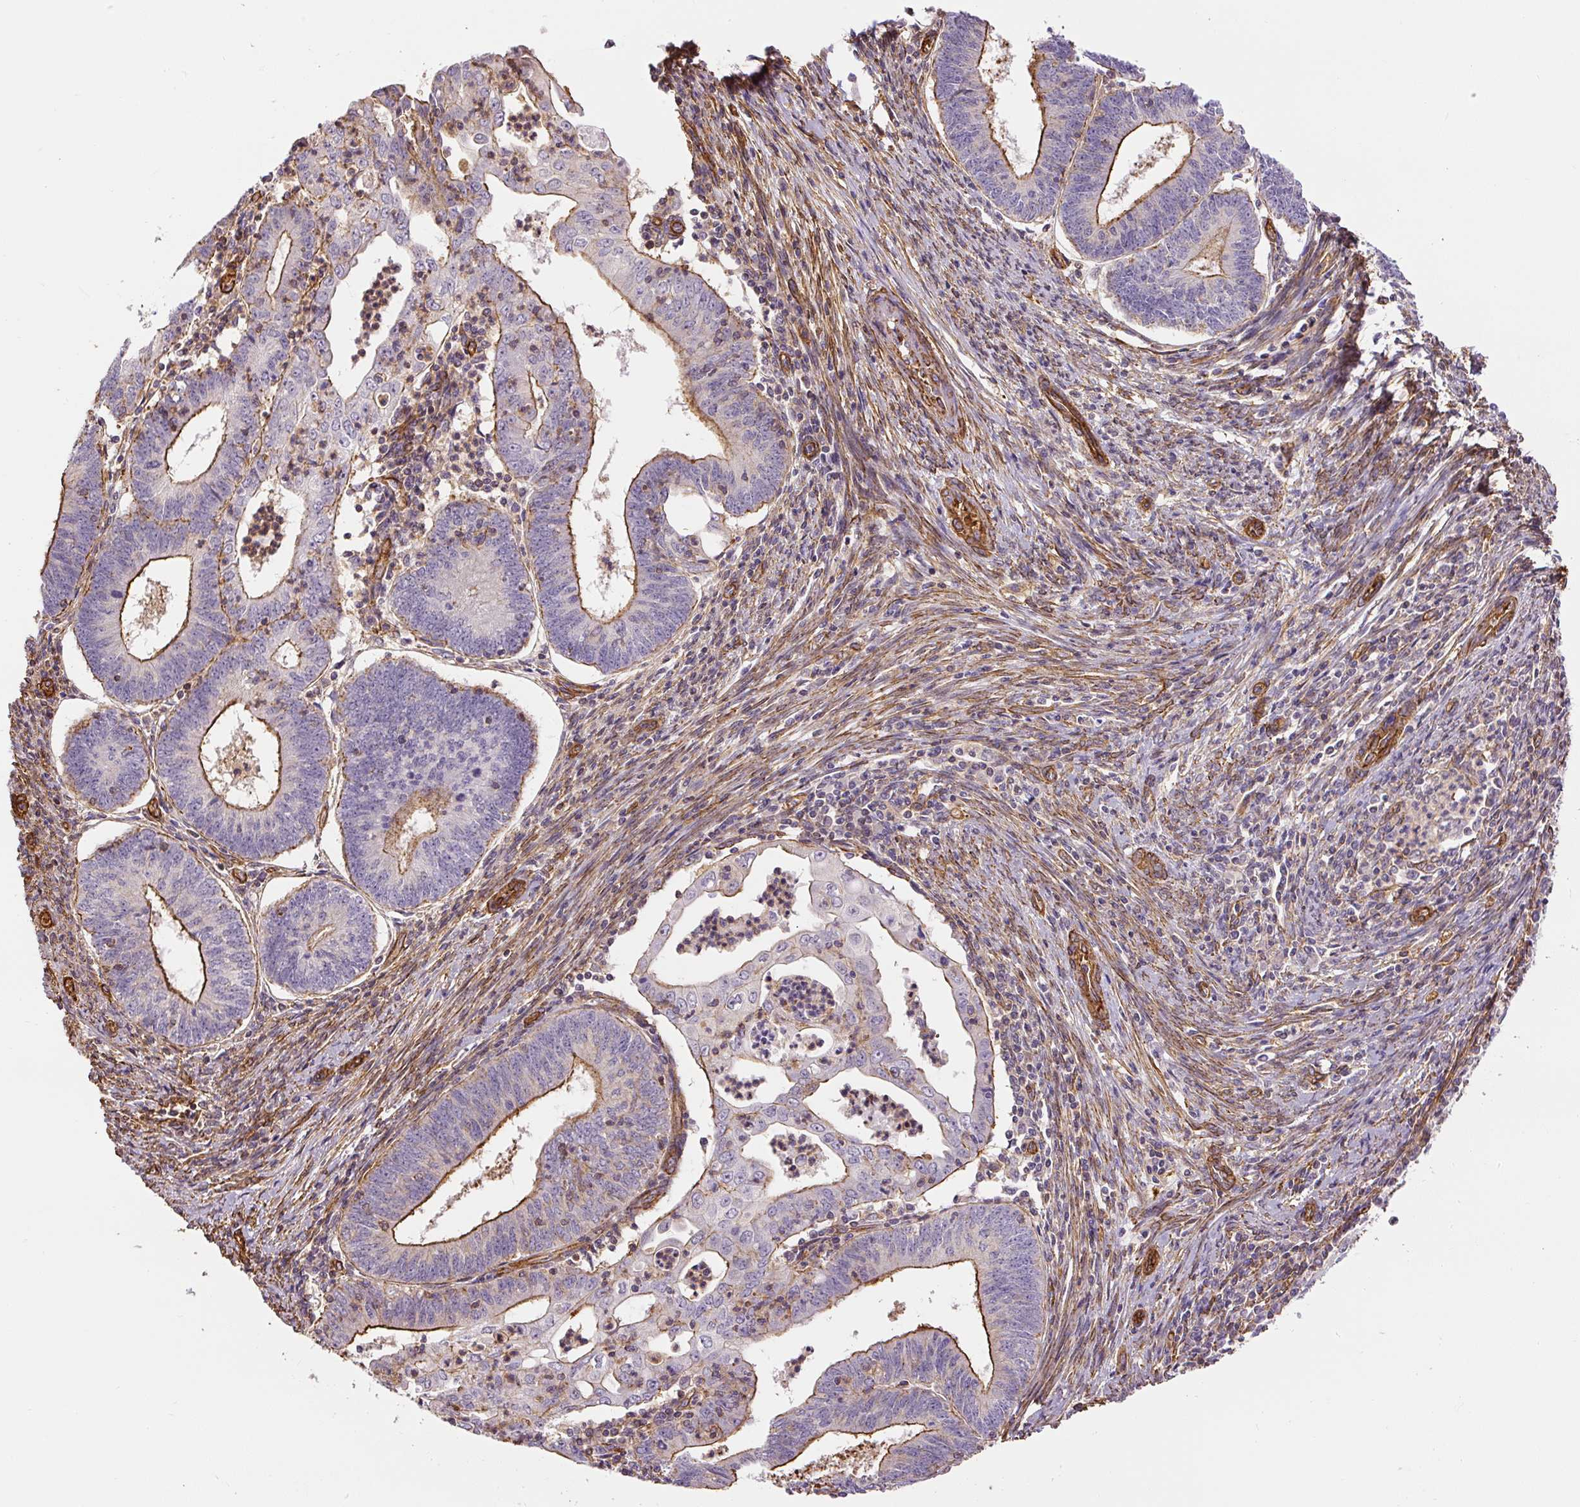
{"staining": {"intensity": "moderate", "quantity": "25%-75%", "location": "cytoplasmic/membranous"}, "tissue": "endometrial cancer", "cell_type": "Tumor cells", "image_type": "cancer", "snomed": [{"axis": "morphology", "description": "Adenocarcinoma, NOS"}, {"axis": "topography", "description": "Endometrium"}], "caption": "About 25%-75% of tumor cells in human endometrial cancer exhibit moderate cytoplasmic/membranous protein expression as visualized by brown immunohistochemical staining.", "gene": "MYL12A", "patient": {"sex": "female", "age": 60}}